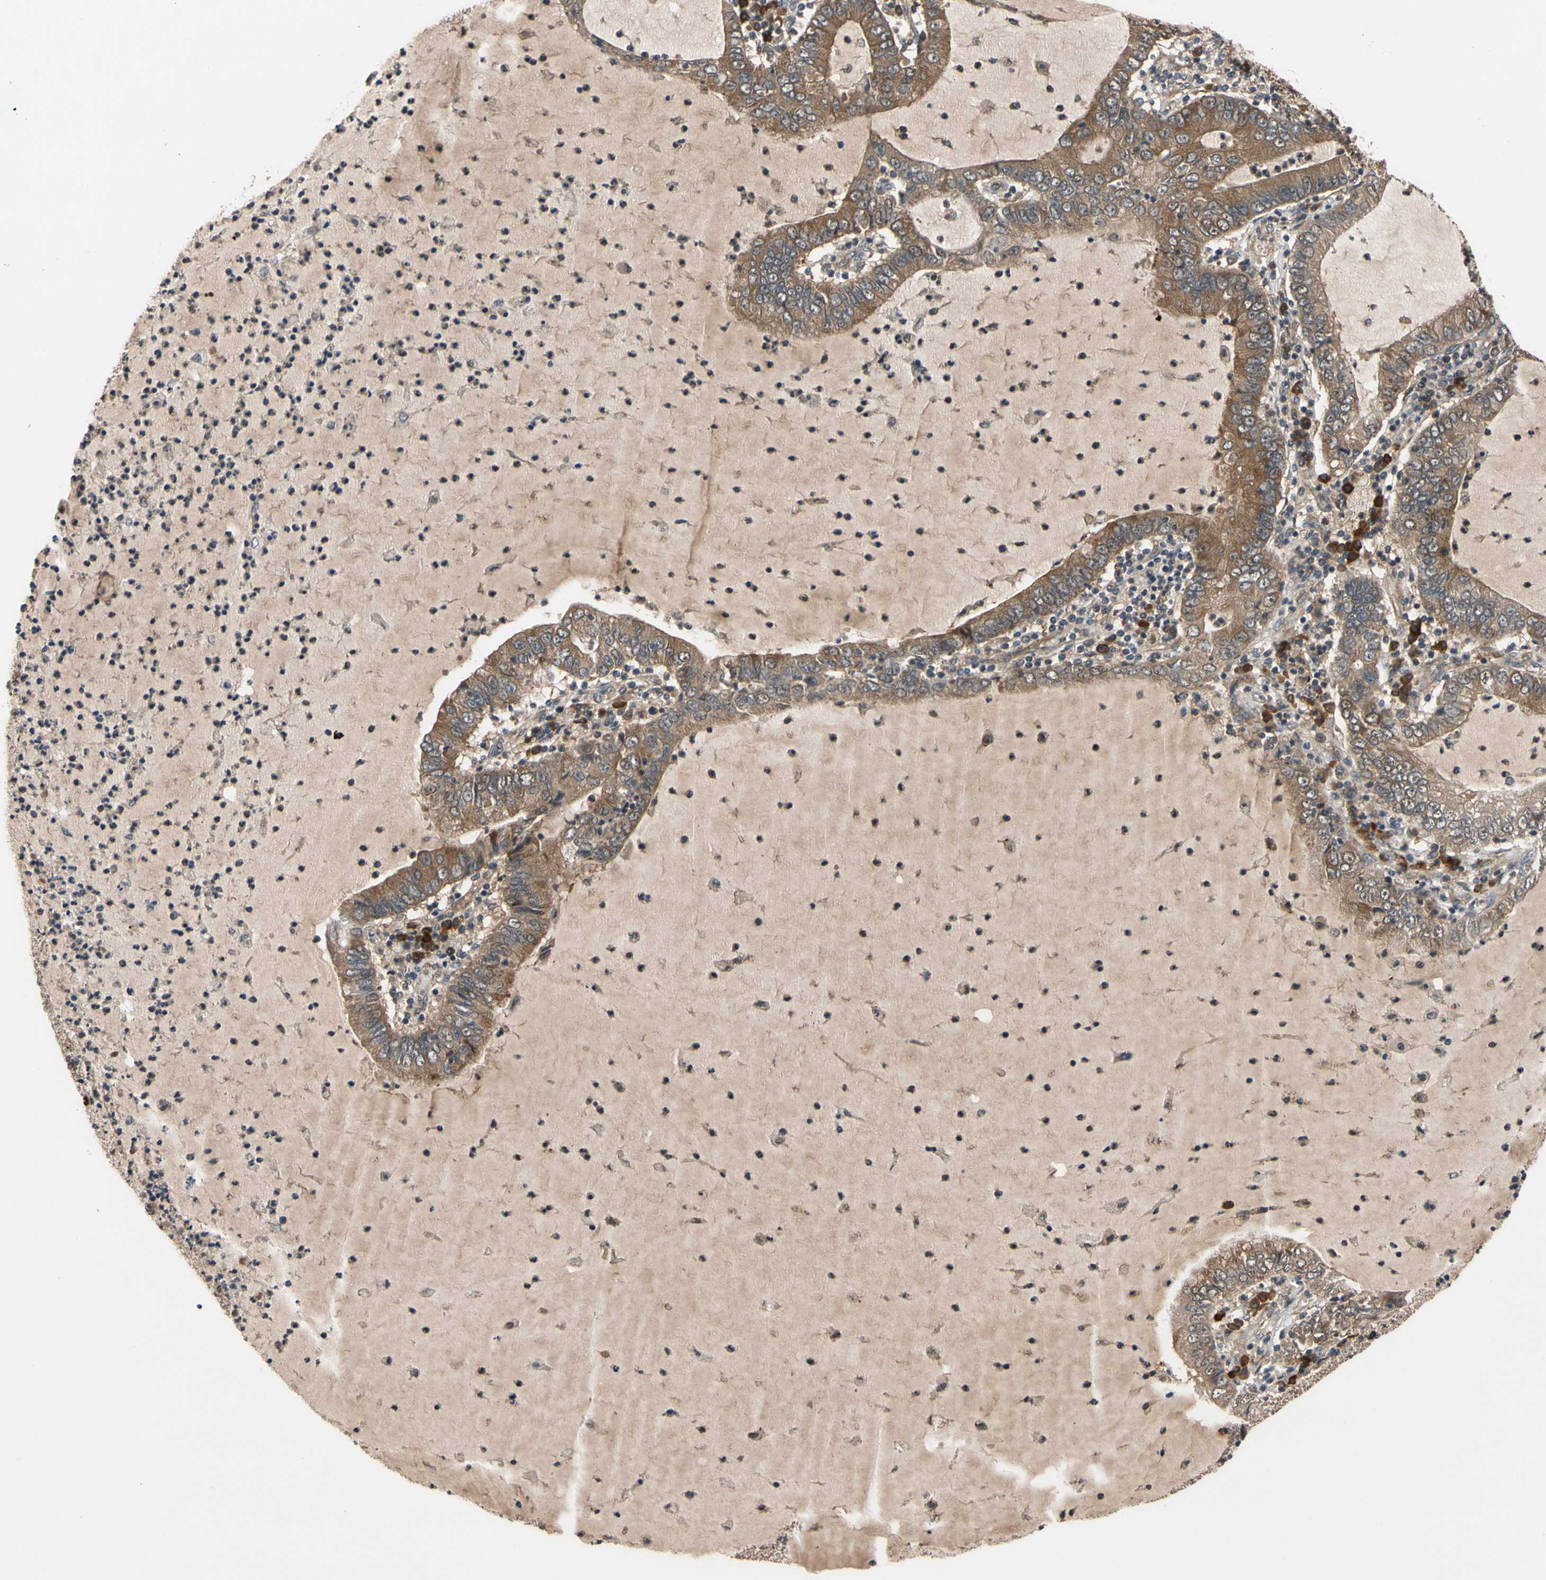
{"staining": {"intensity": "weak", "quantity": ">75%", "location": "cytoplasmic/membranous"}, "tissue": "lung cancer", "cell_type": "Tumor cells", "image_type": "cancer", "snomed": [{"axis": "morphology", "description": "Adenocarcinoma, NOS"}, {"axis": "topography", "description": "Lung"}], "caption": "This micrograph reveals lung cancer (adenocarcinoma) stained with immunohistochemistry to label a protein in brown. The cytoplasmic/membranous of tumor cells show weak positivity for the protein. Nuclei are counter-stained blue.", "gene": "CYTIP", "patient": {"sex": "female", "age": 51}}